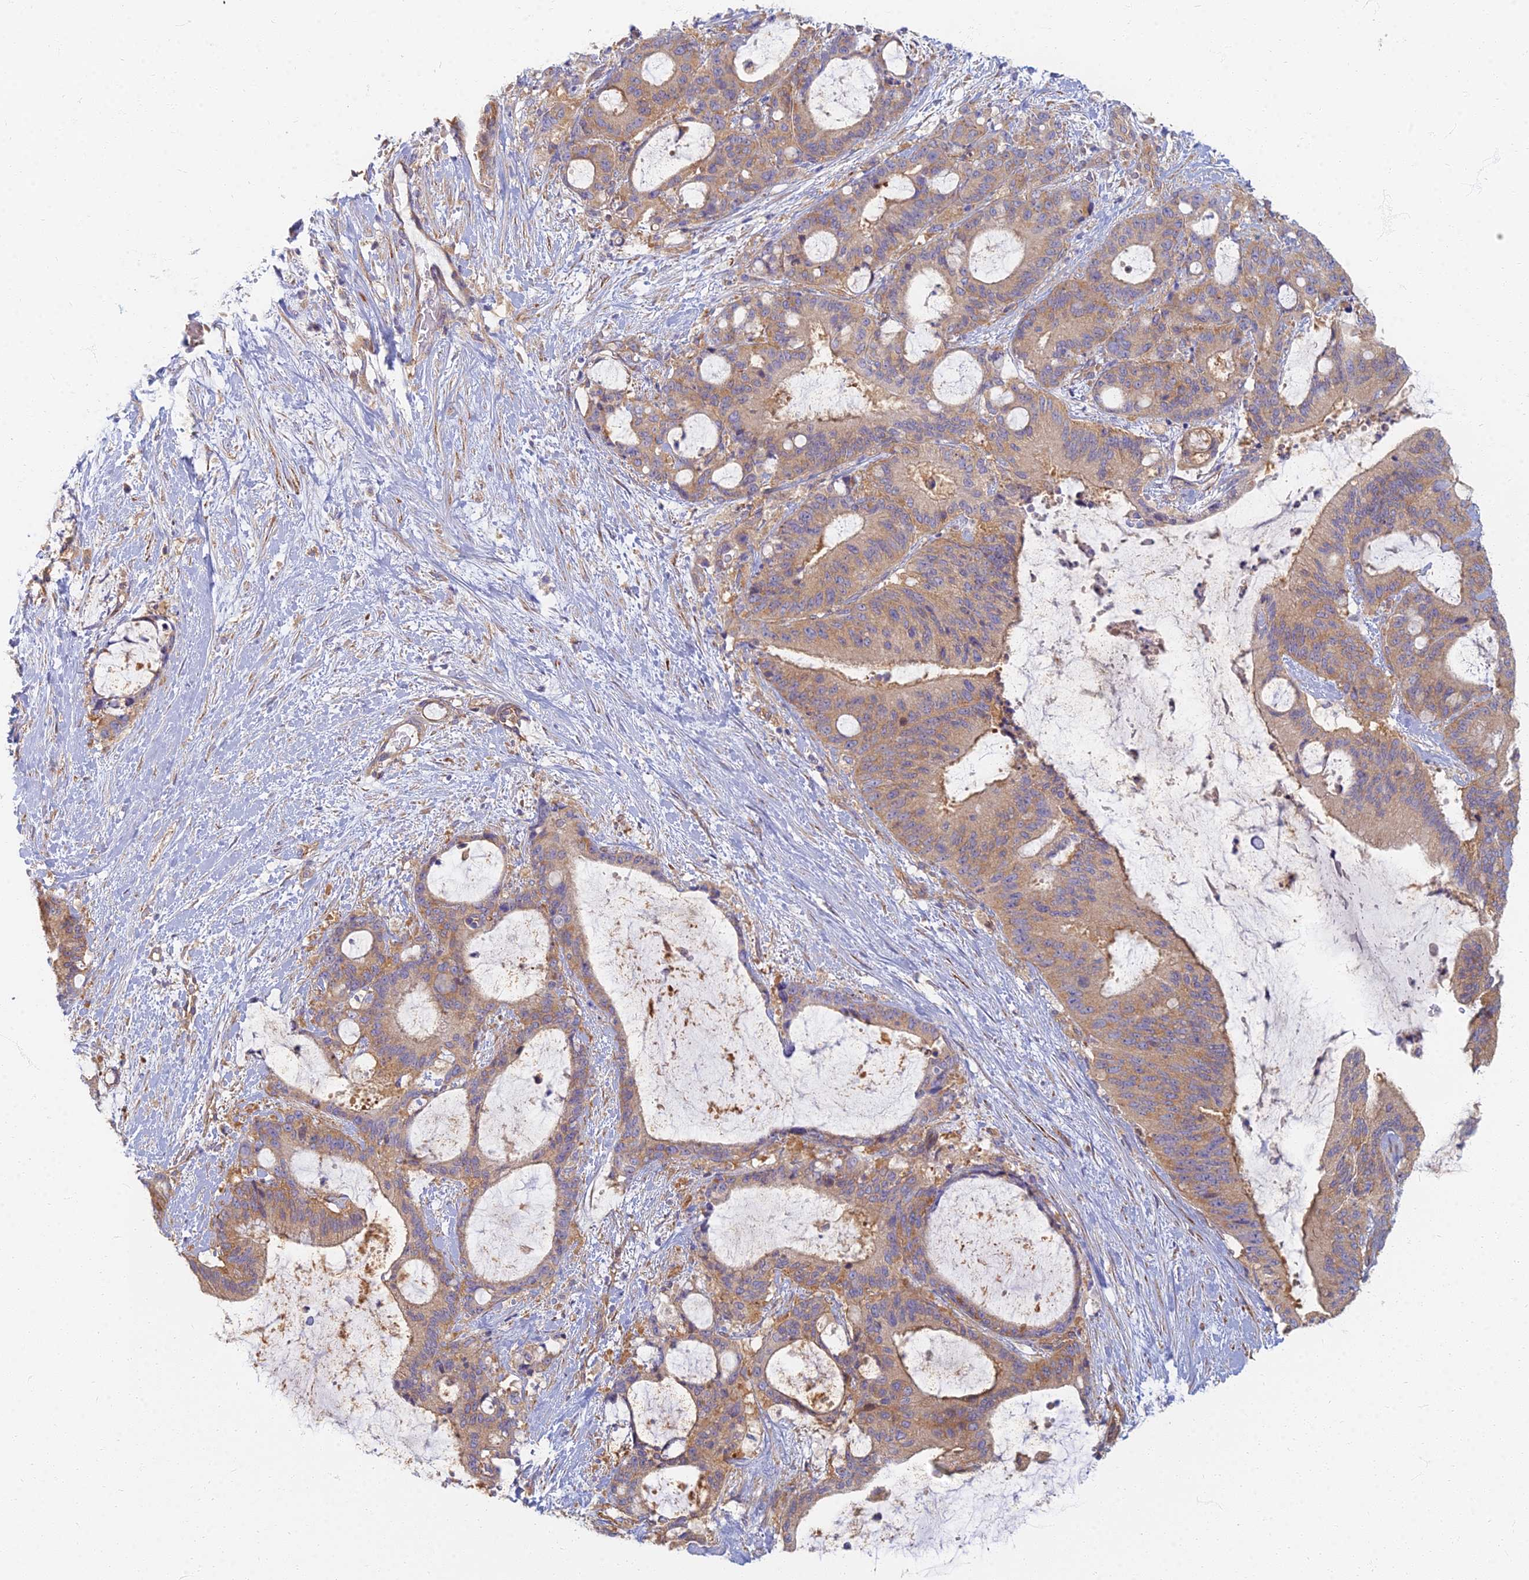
{"staining": {"intensity": "moderate", "quantity": ">75%", "location": "cytoplasmic/membranous"}, "tissue": "liver cancer", "cell_type": "Tumor cells", "image_type": "cancer", "snomed": [{"axis": "morphology", "description": "Normal tissue, NOS"}, {"axis": "morphology", "description": "Cholangiocarcinoma"}, {"axis": "topography", "description": "Liver"}, {"axis": "topography", "description": "Peripheral nerve tissue"}], "caption": "About >75% of tumor cells in human liver cholangiocarcinoma exhibit moderate cytoplasmic/membranous protein expression as visualized by brown immunohistochemical staining.", "gene": "RBSN", "patient": {"sex": "female", "age": 73}}